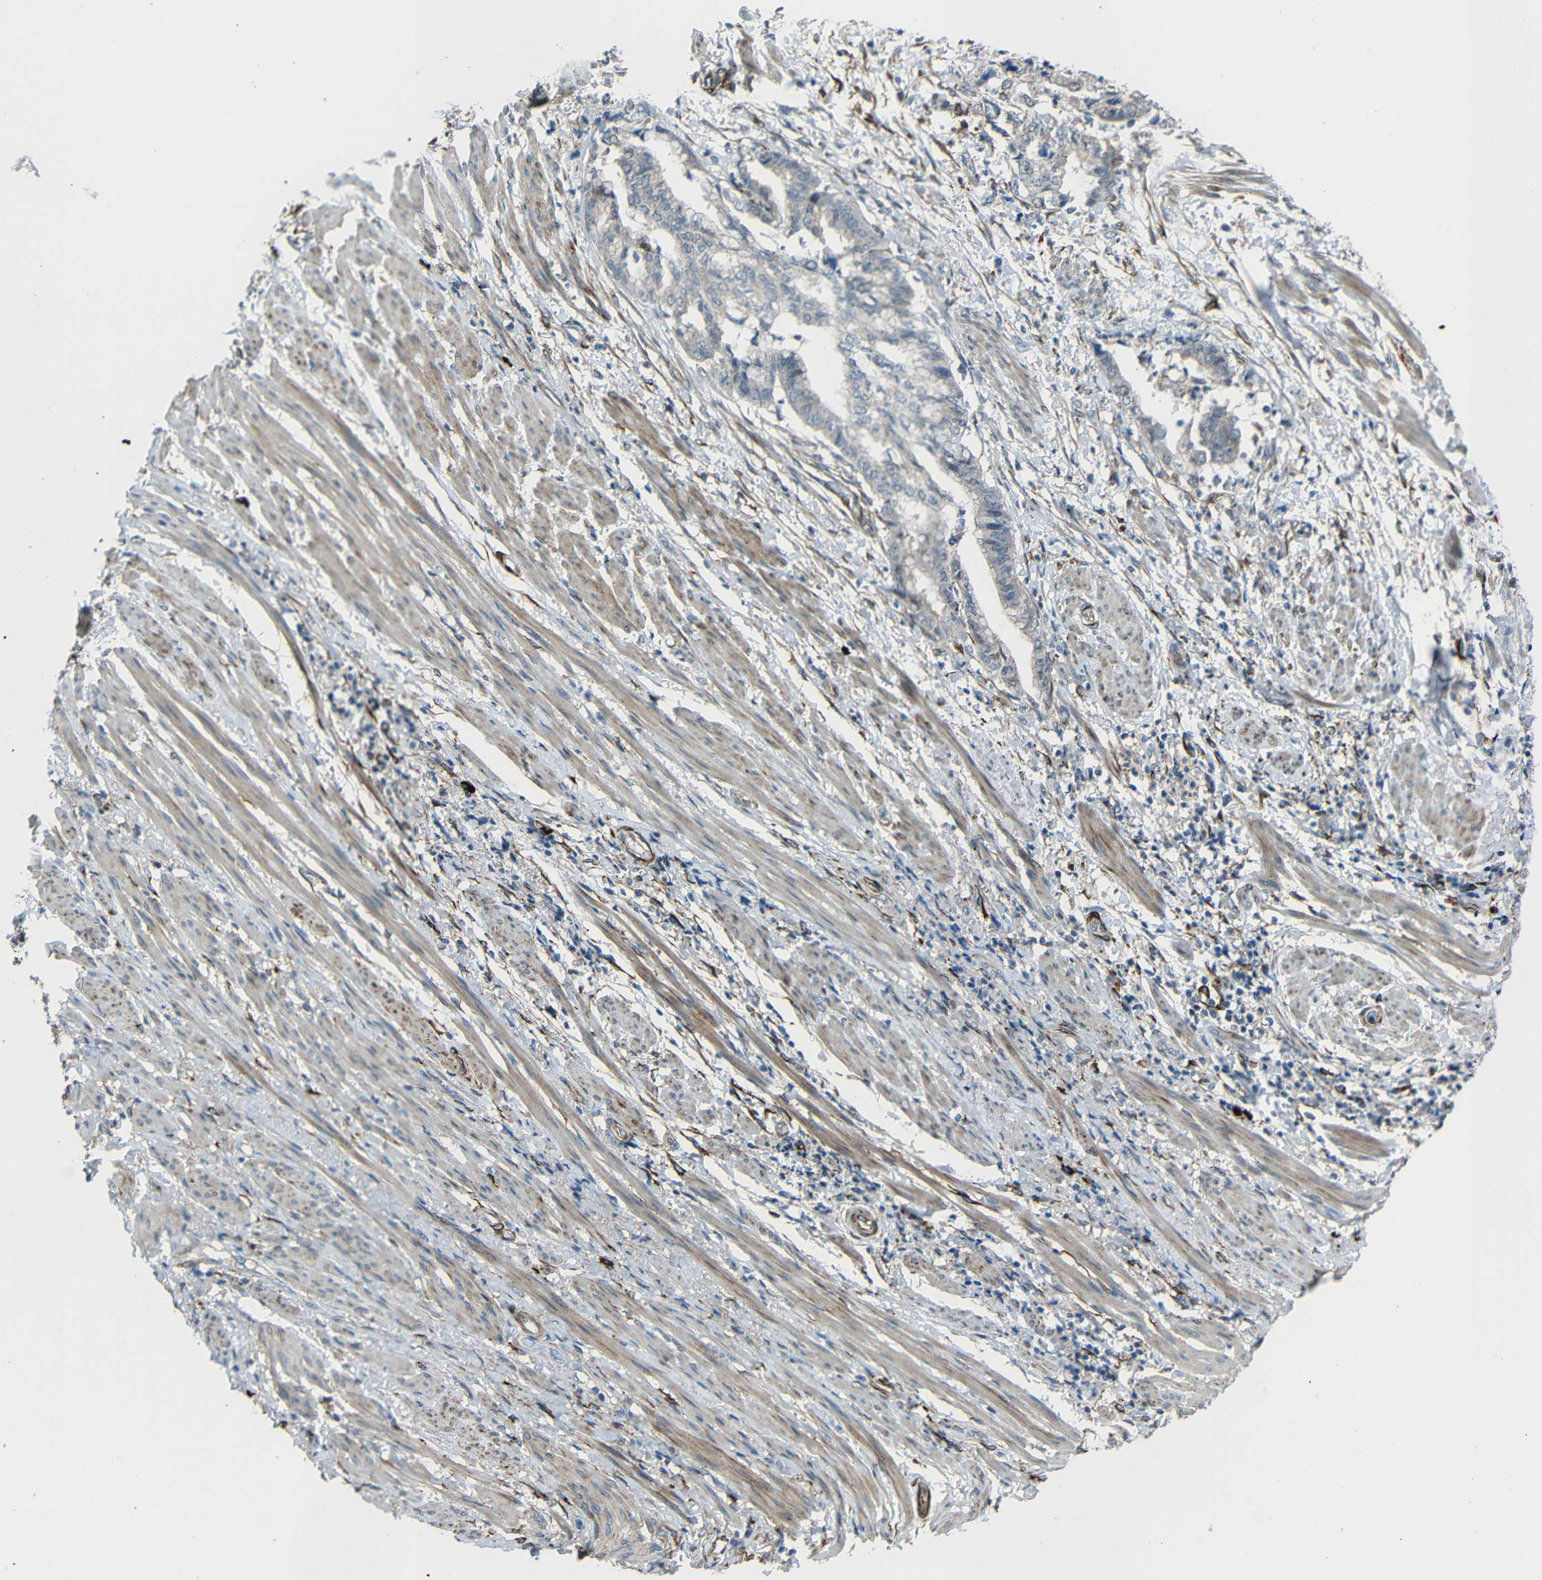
{"staining": {"intensity": "weak", "quantity": "<25%", "location": "cytoplasmic/membranous"}, "tissue": "endometrial cancer", "cell_type": "Tumor cells", "image_type": "cancer", "snomed": [{"axis": "morphology", "description": "Necrosis, NOS"}, {"axis": "morphology", "description": "Adenocarcinoma, NOS"}, {"axis": "topography", "description": "Endometrium"}], "caption": "There is no significant positivity in tumor cells of adenocarcinoma (endometrial).", "gene": "DCLK1", "patient": {"sex": "female", "age": 79}}